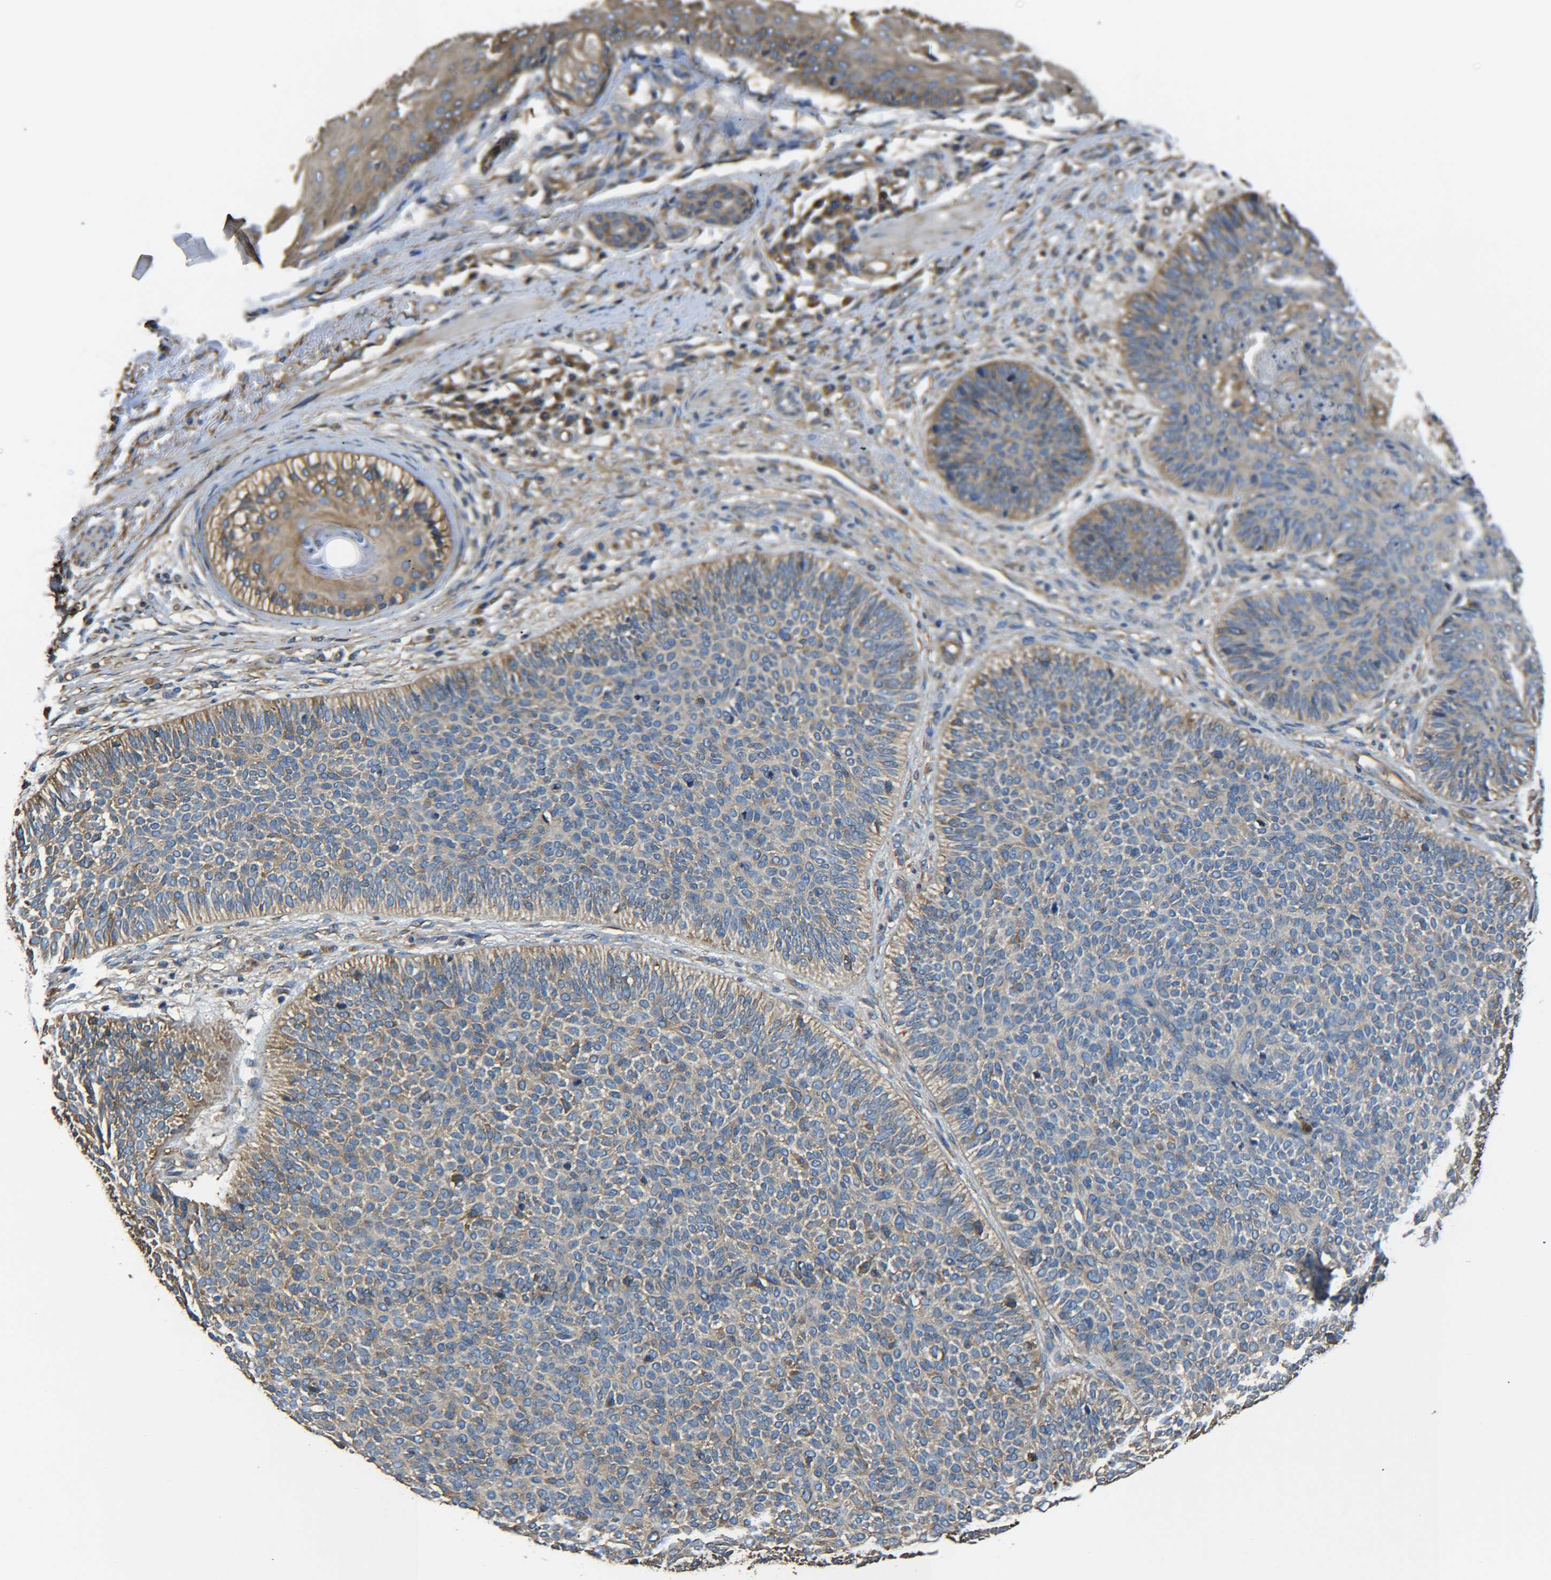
{"staining": {"intensity": "weak", "quantity": ">75%", "location": "cytoplasmic/membranous"}, "tissue": "skin cancer", "cell_type": "Tumor cells", "image_type": "cancer", "snomed": [{"axis": "morphology", "description": "Normal tissue, NOS"}, {"axis": "morphology", "description": "Basal cell carcinoma"}, {"axis": "topography", "description": "Skin"}], "caption": "Immunohistochemistry (IHC) of skin basal cell carcinoma demonstrates low levels of weak cytoplasmic/membranous positivity in approximately >75% of tumor cells.", "gene": "TUBB", "patient": {"sex": "male", "age": 52}}